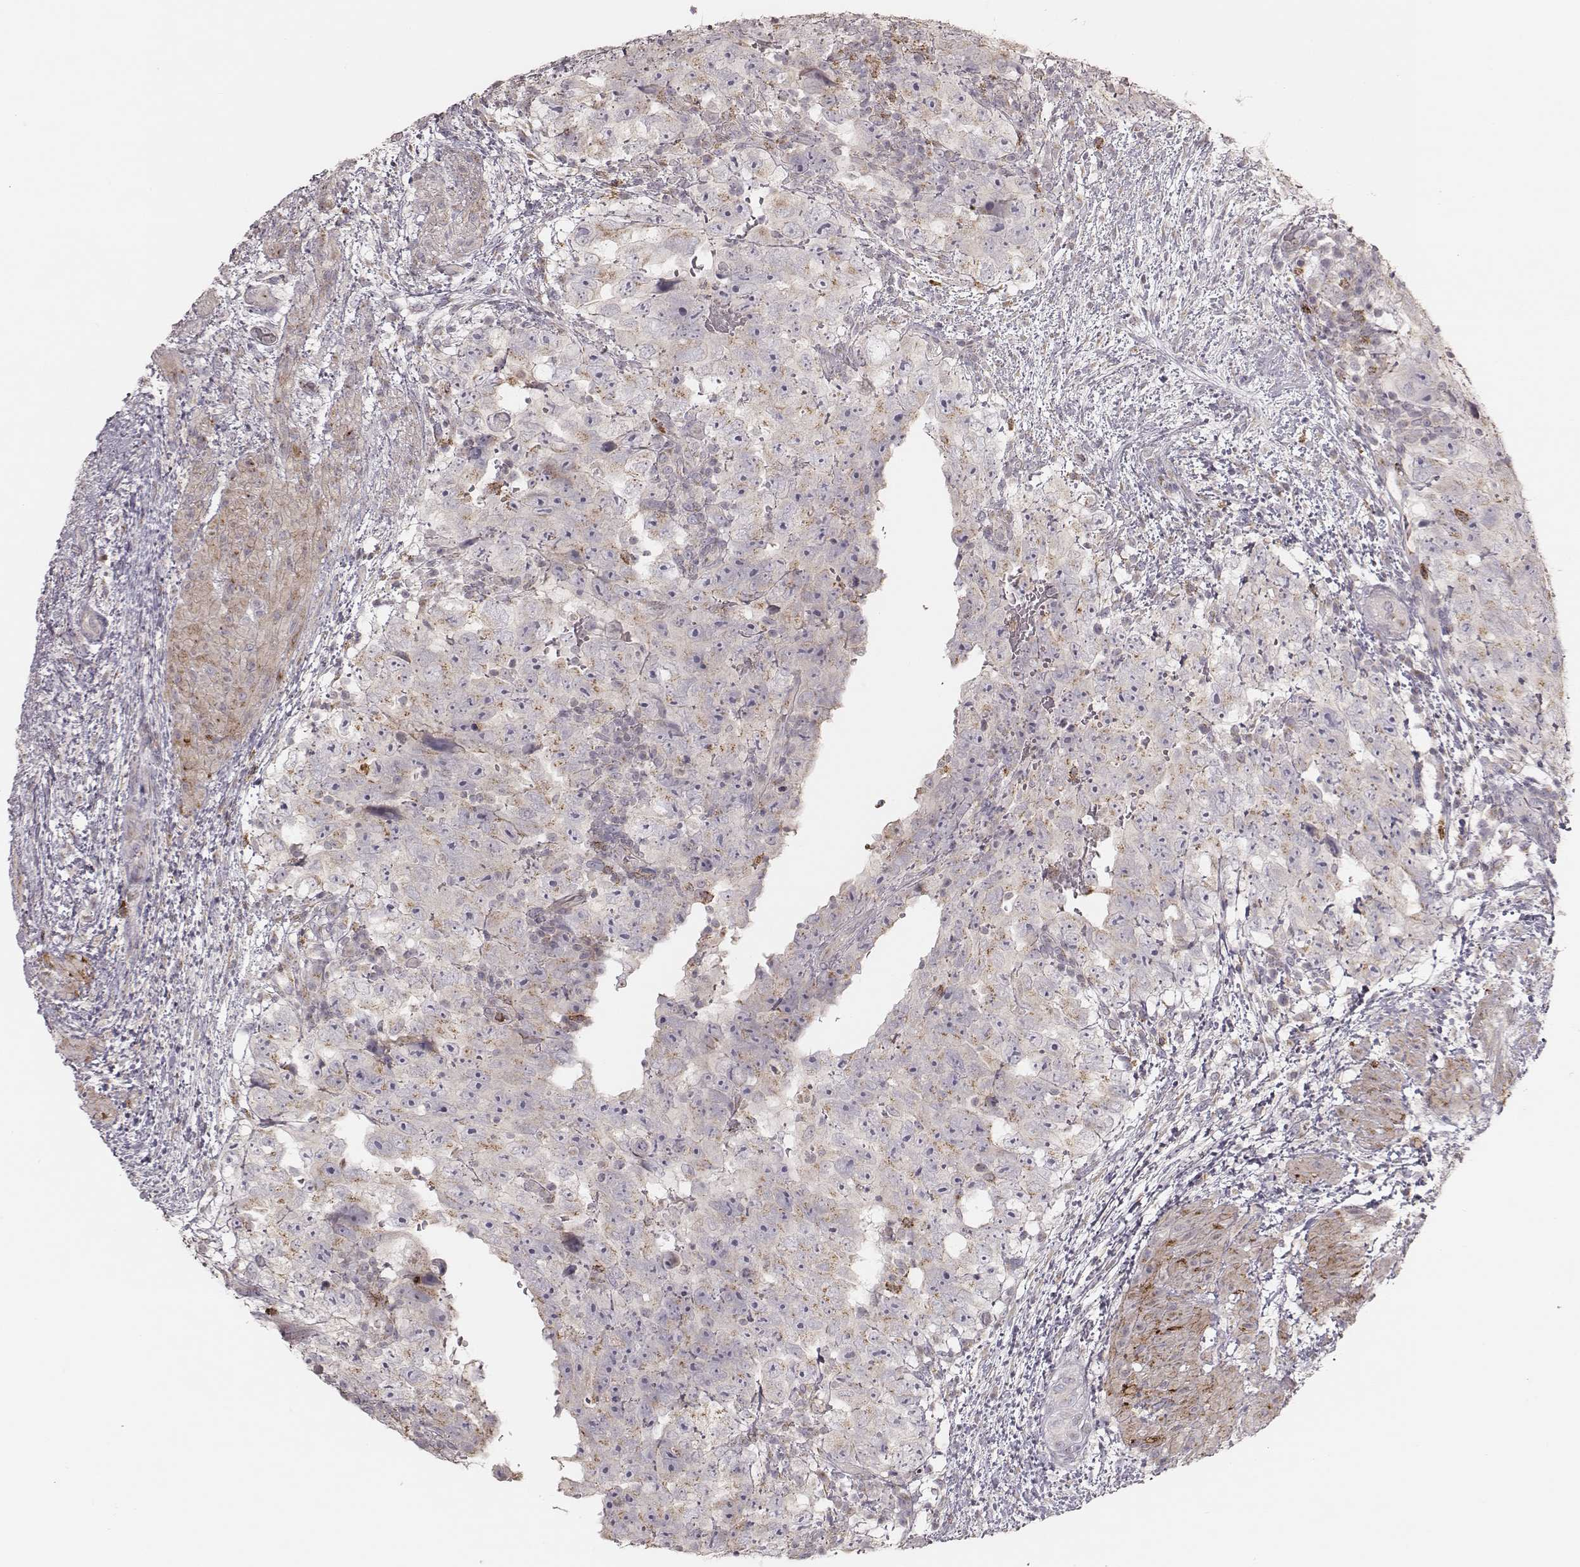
{"staining": {"intensity": "moderate", "quantity": "<25%", "location": "cytoplasmic/membranous"}, "tissue": "testis cancer", "cell_type": "Tumor cells", "image_type": "cancer", "snomed": [{"axis": "morphology", "description": "Normal tissue, NOS"}, {"axis": "morphology", "description": "Carcinoma, Embryonal, NOS"}, {"axis": "topography", "description": "Testis"}, {"axis": "topography", "description": "Epididymis"}], "caption": "Protein expression analysis of testis cancer (embryonal carcinoma) demonstrates moderate cytoplasmic/membranous positivity in about <25% of tumor cells.", "gene": "ABCA7", "patient": {"sex": "male", "age": 24}}